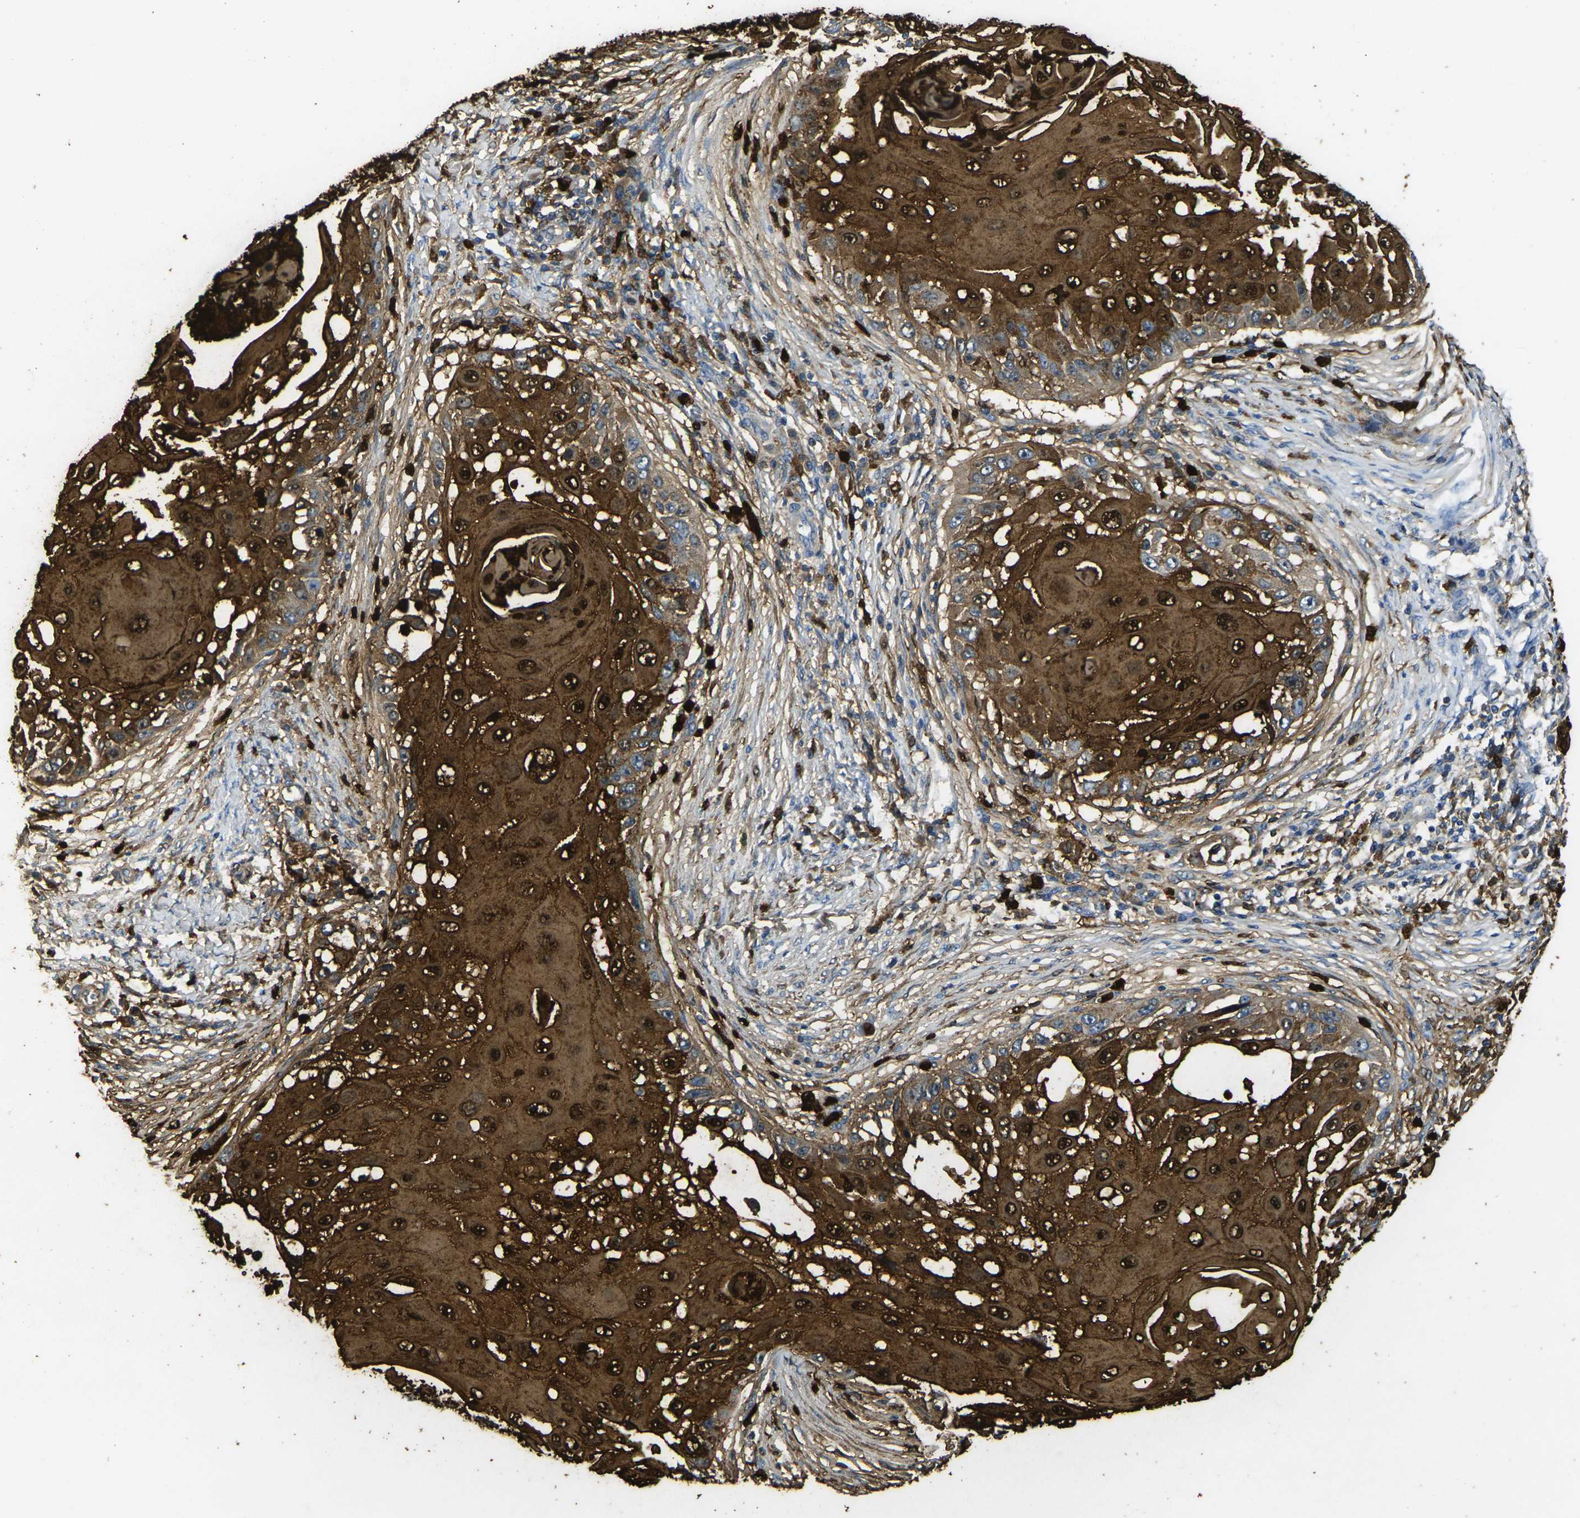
{"staining": {"intensity": "strong", "quantity": ">75%", "location": "cytoplasmic/membranous,nuclear"}, "tissue": "skin cancer", "cell_type": "Tumor cells", "image_type": "cancer", "snomed": [{"axis": "morphology", "description": "Squamous cell carcinoma, NOS"}, {"axis": "topography", "description": "Skin"}], "caption": "An immunohistochemistry image of tumor tissue is shown. Protein staining in brown labels strong cytoplasmic/membranous and nuclear positivity in squamous cell carcinoma (skin) within tumor cells. The protein of interest is stained brown, and the nuclei are stained in blue (DAB IHC with brightfield microscopy, high magnification).", "gene": "S100A9", "patient": {"sex": "female", "age": 44}}